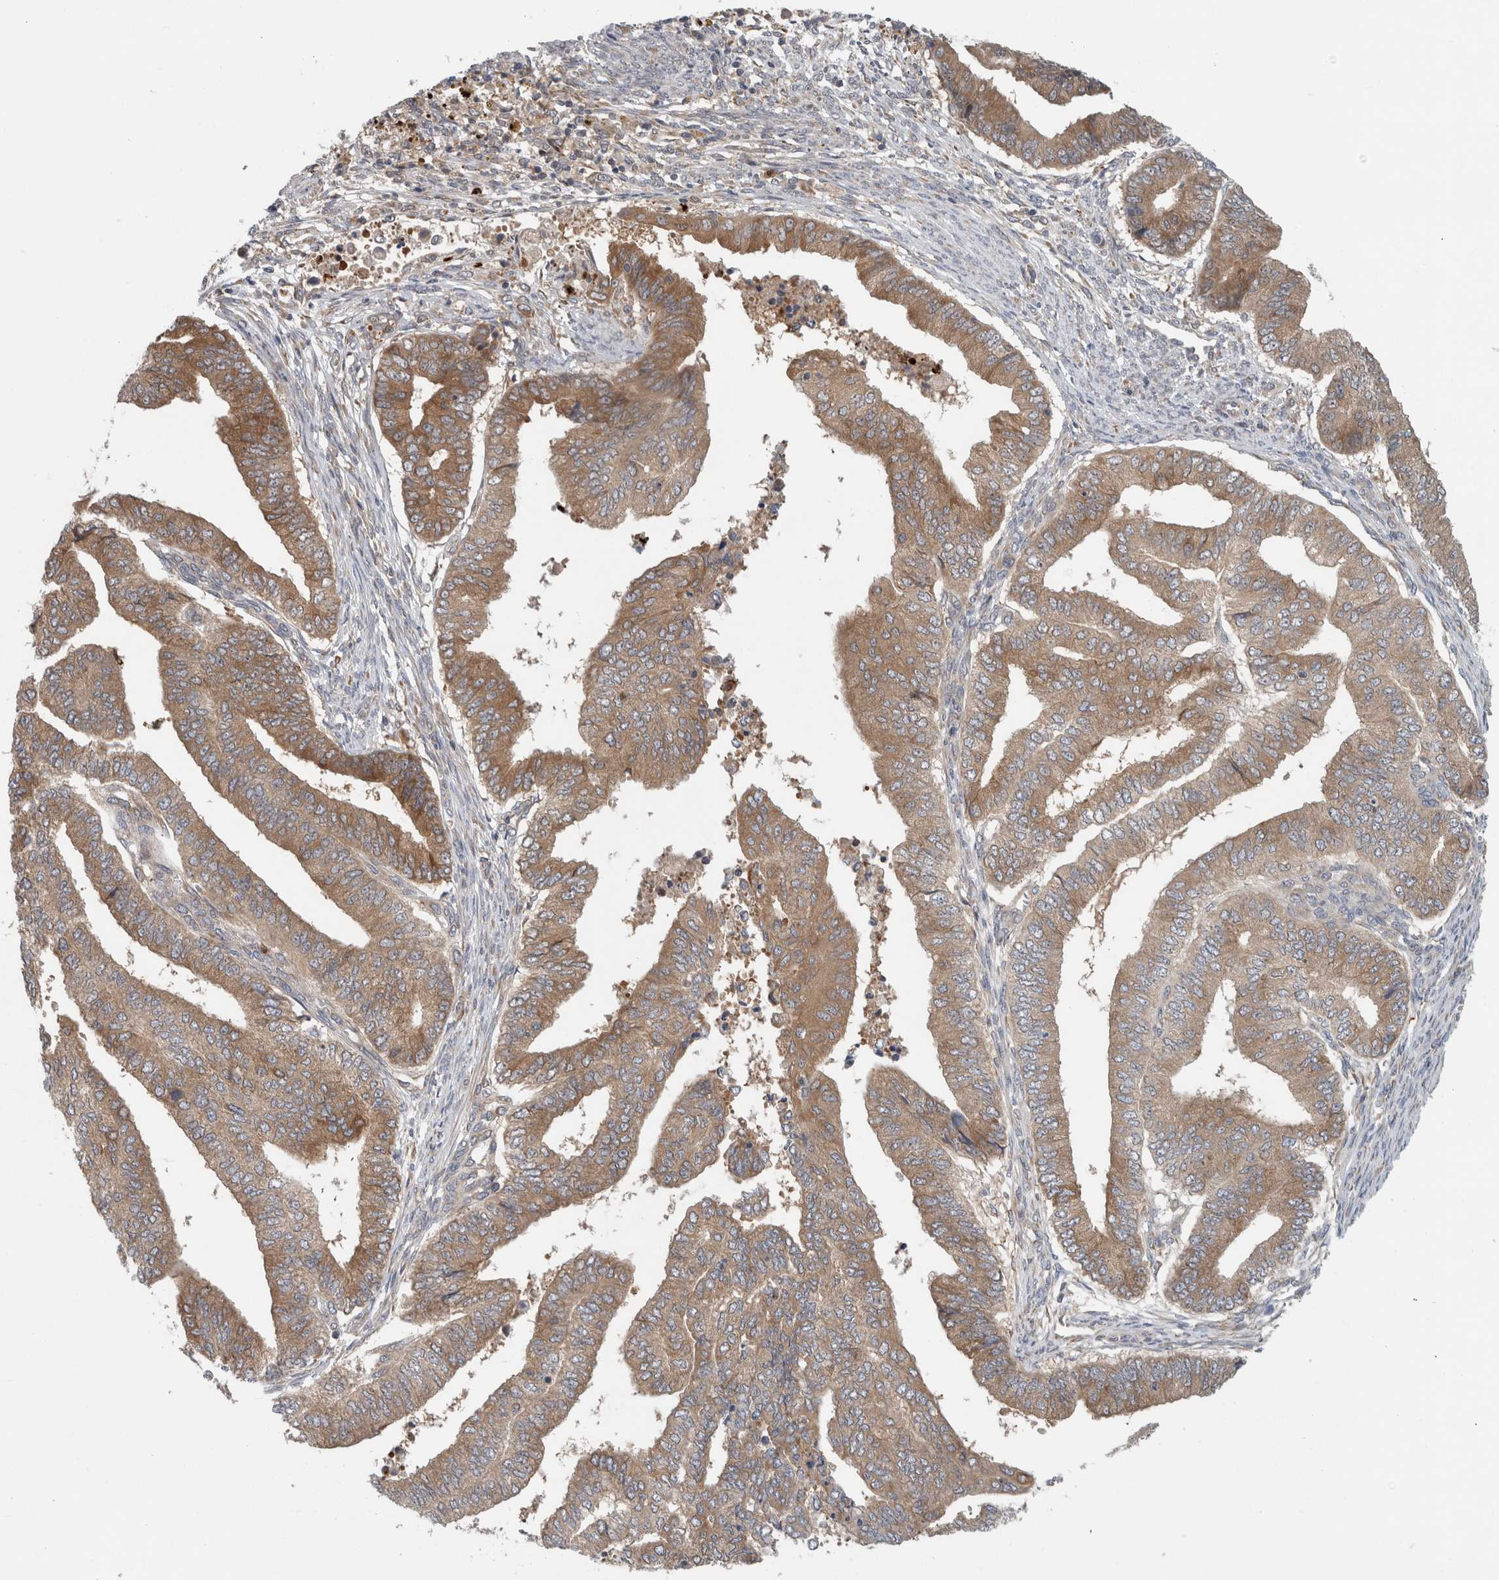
{"staining": {"intensity": "moderate", "quantity": ">75%", "location": "cytoplasmic/membranous"}, "tissue": "endometrial cancer", "cell_type": "Tumor cells", "image_type": "cancer", "snomed": [{"axis": "morphology", "description": "Polyp, NOS"}, {"axis": "morphology", "description": "Adenocarcinoma, NOS"}, {"axis": "morphology", "description": "Adenoma, NOS"}, {"axis": "topography", "description": "Endometrium"}], "caption": "Immunohistochemistry (IHC) of endometrial cancer (polyp) shows medium levels of moderate cytoplasmic/membranous expression in about >75% of tumor cells. (DAB (3,3'-diaminobenzidine) = brown stain, brightfield microscopy at high magnification).", "gene": "PDCD2", "patient": {"sex": "female", "age": 79}}